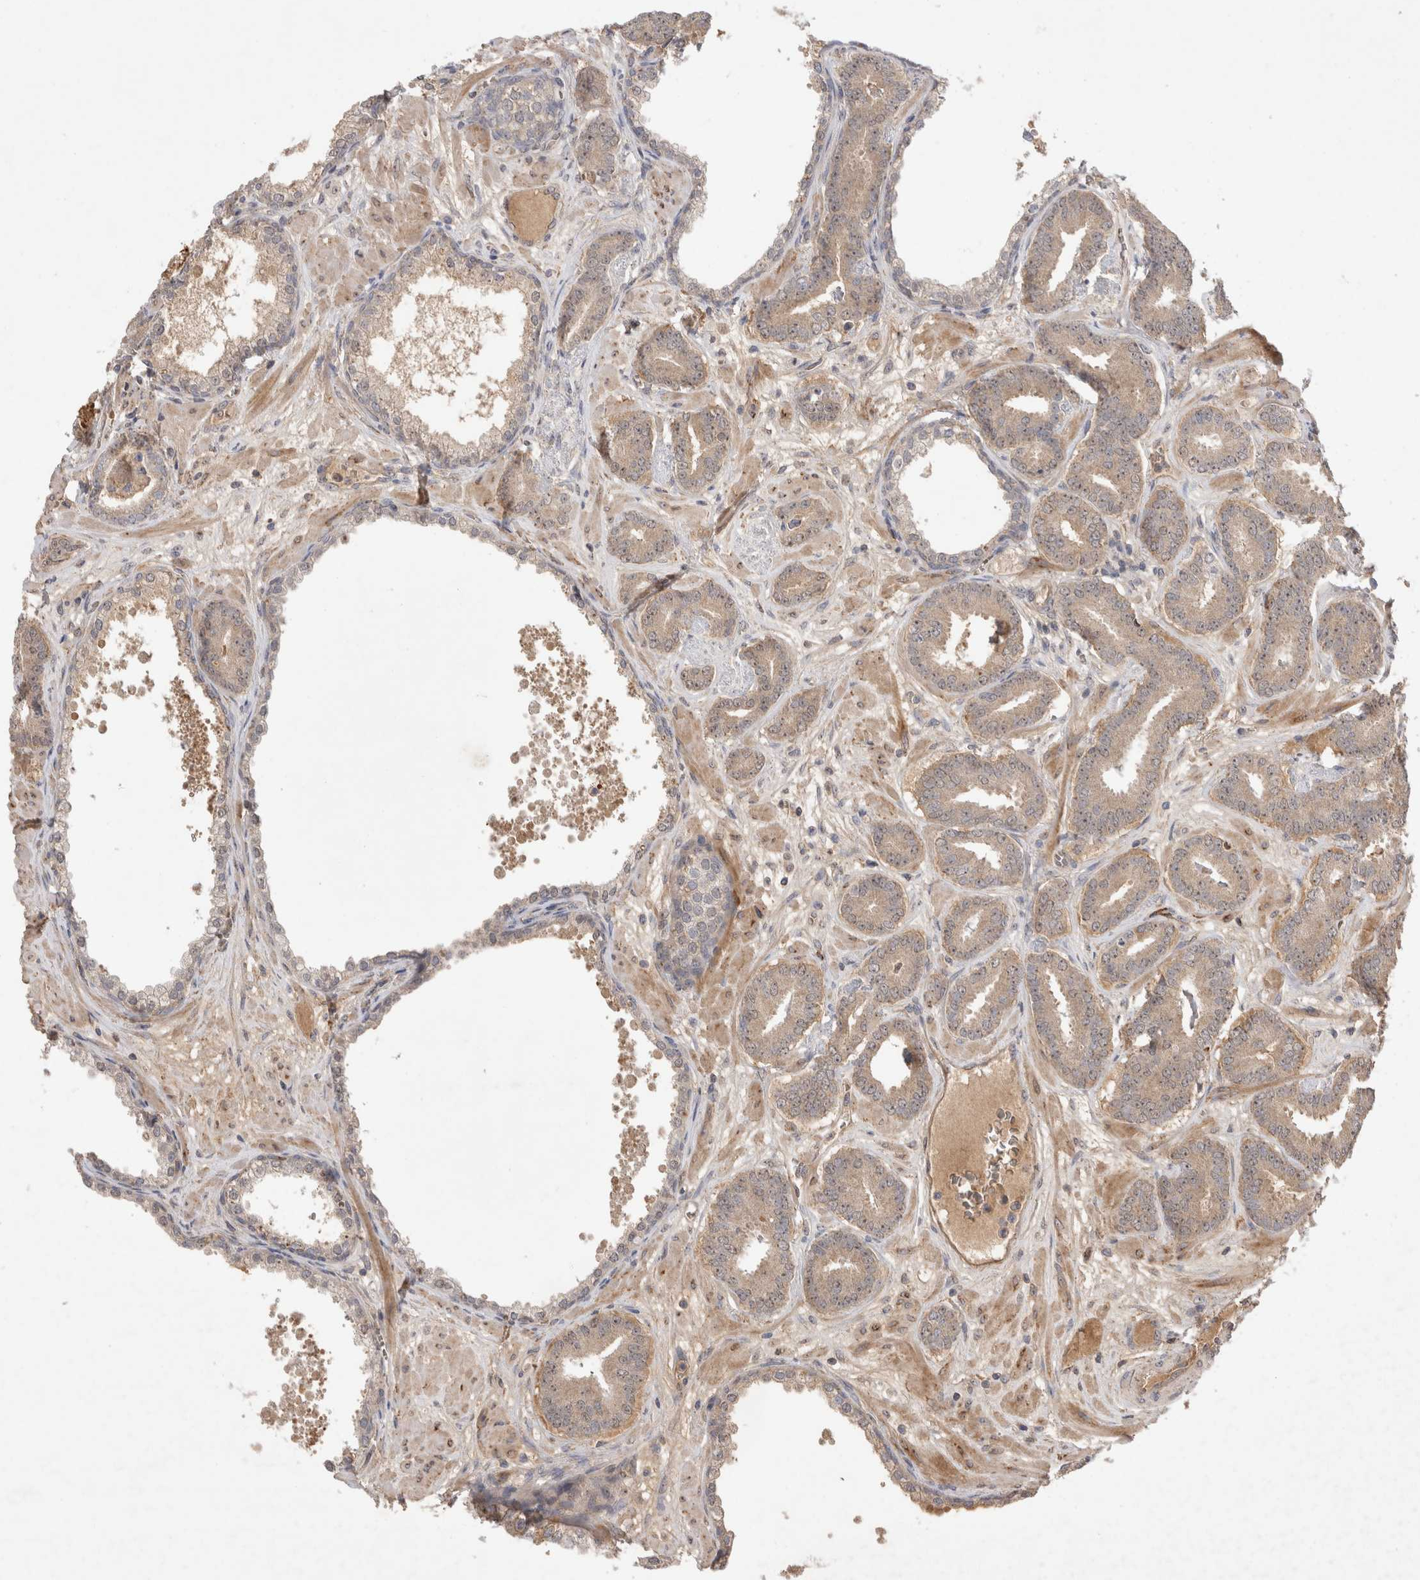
{"staining": {"intensity": "weak", "quantity": "25%-75%", "location": "cytoplasmic/membranous,nuclear"}, "tissue": "prostate cancer", "cell_type": "Tumor cells", "image_type": "cancer", "snomed": [{"axis": "morphology", "description": "Adenocarcinoma, Low grade"}, {"axis": "topography", "description": "Prostate"}], "caption": "This histopathology image displays prostate cancer stained with IHC to label a protein in brown. The cytoplasmic/membranous and nuclear of tumor cells show weak positivity for the protein. Nuclei are counter-stained blue.", "gene": "FAM221A", "patient": {"sex": "male", "age": 62}}